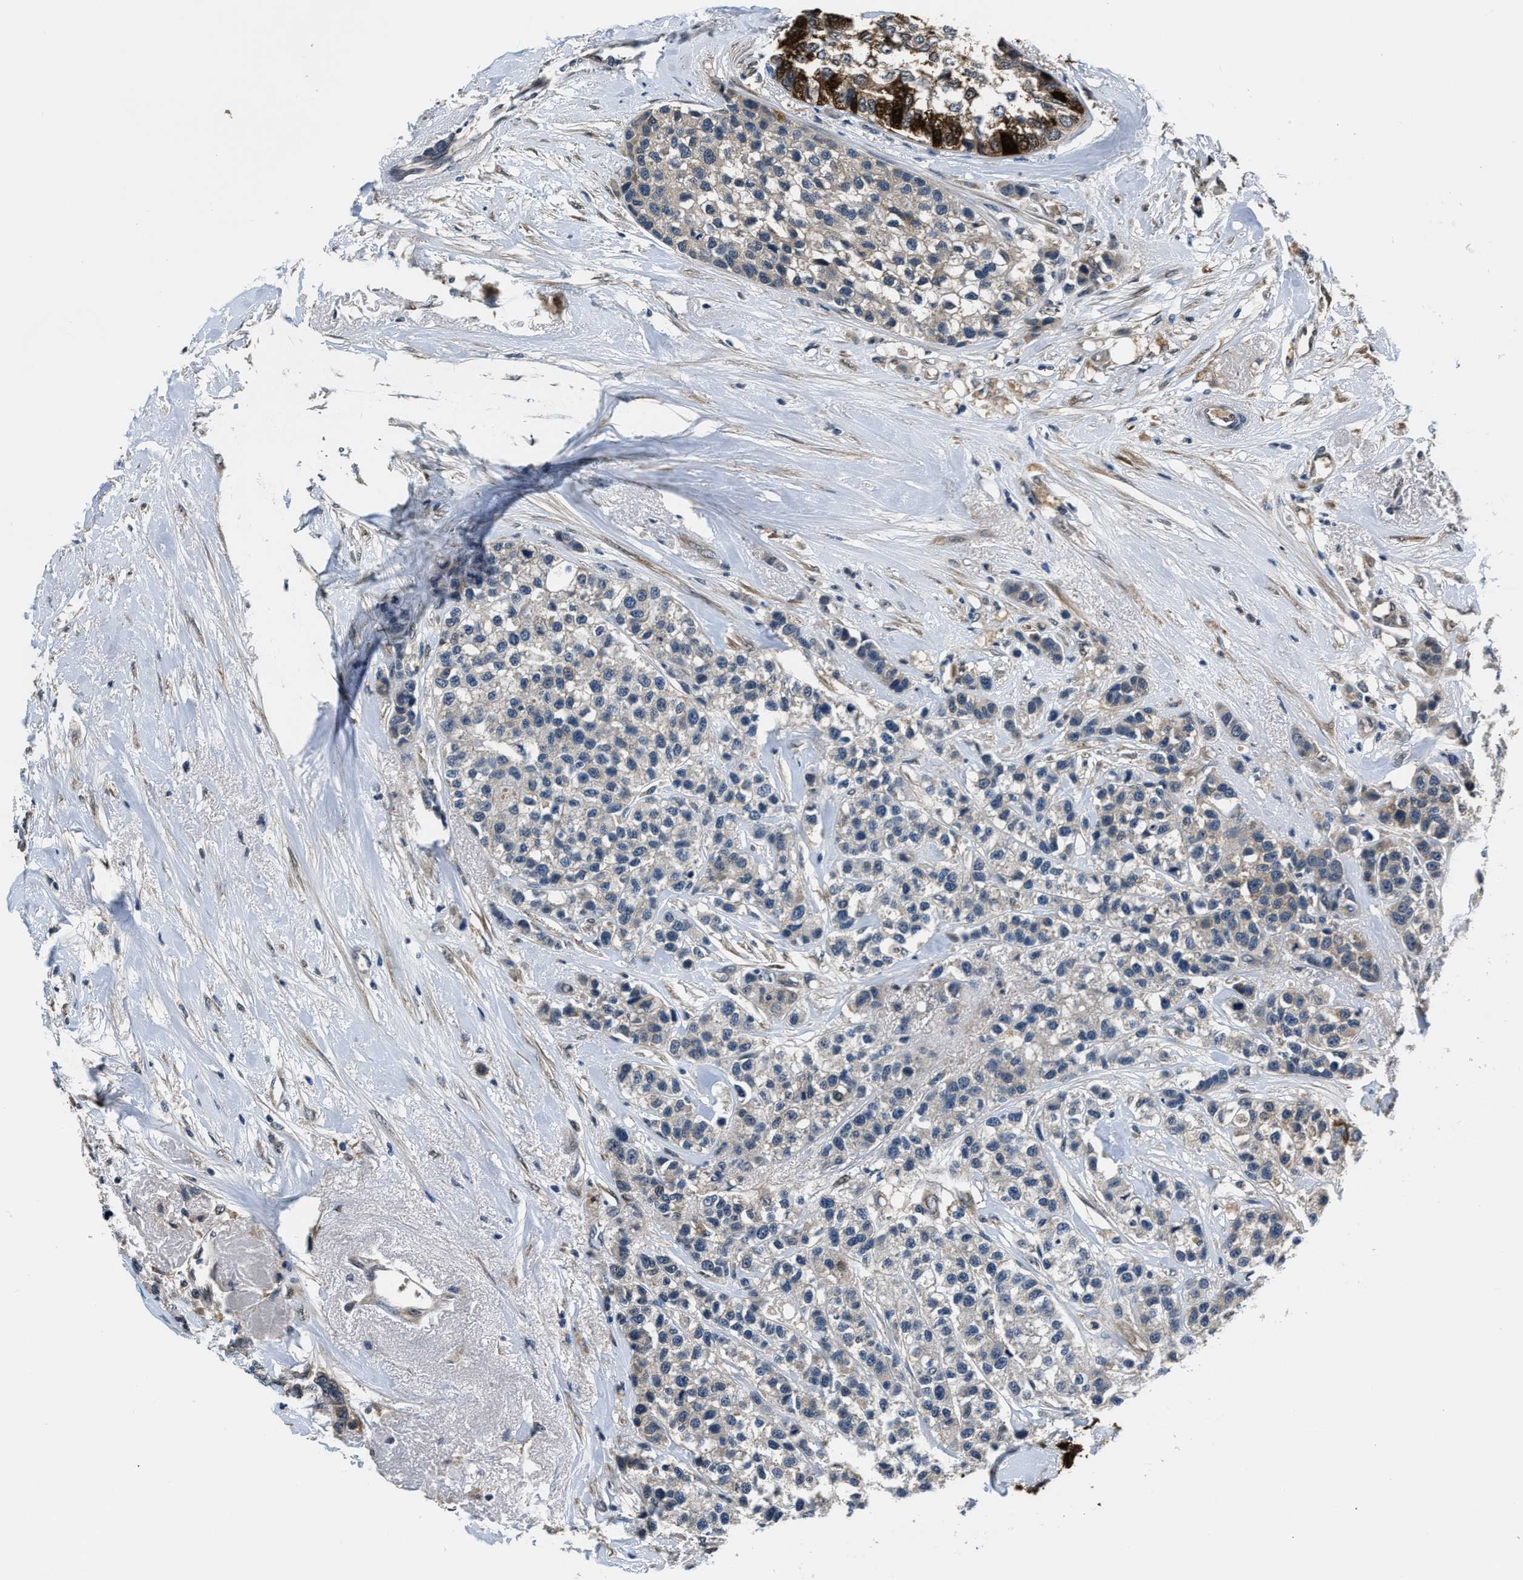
{"staining": {"intensity": "negative", "quantity": "none", "location": "none"}, "tissue": "breast cancer", "cell_type": "Tumor cells", "image_type": "cancer", "snomed": [{"axis": "morphology", "description": "Duct carcinoma"}, {"axis": "topography", "description": "Breast"}], "caption": "This is a histopathology image of immunohistochemistry (IHC) staining of breast infiltrating ductal carcinoma, which shows no positivity in tumor cells.", "gene": "TP53I3", "patient": {"sex": "female", "age": 51}}